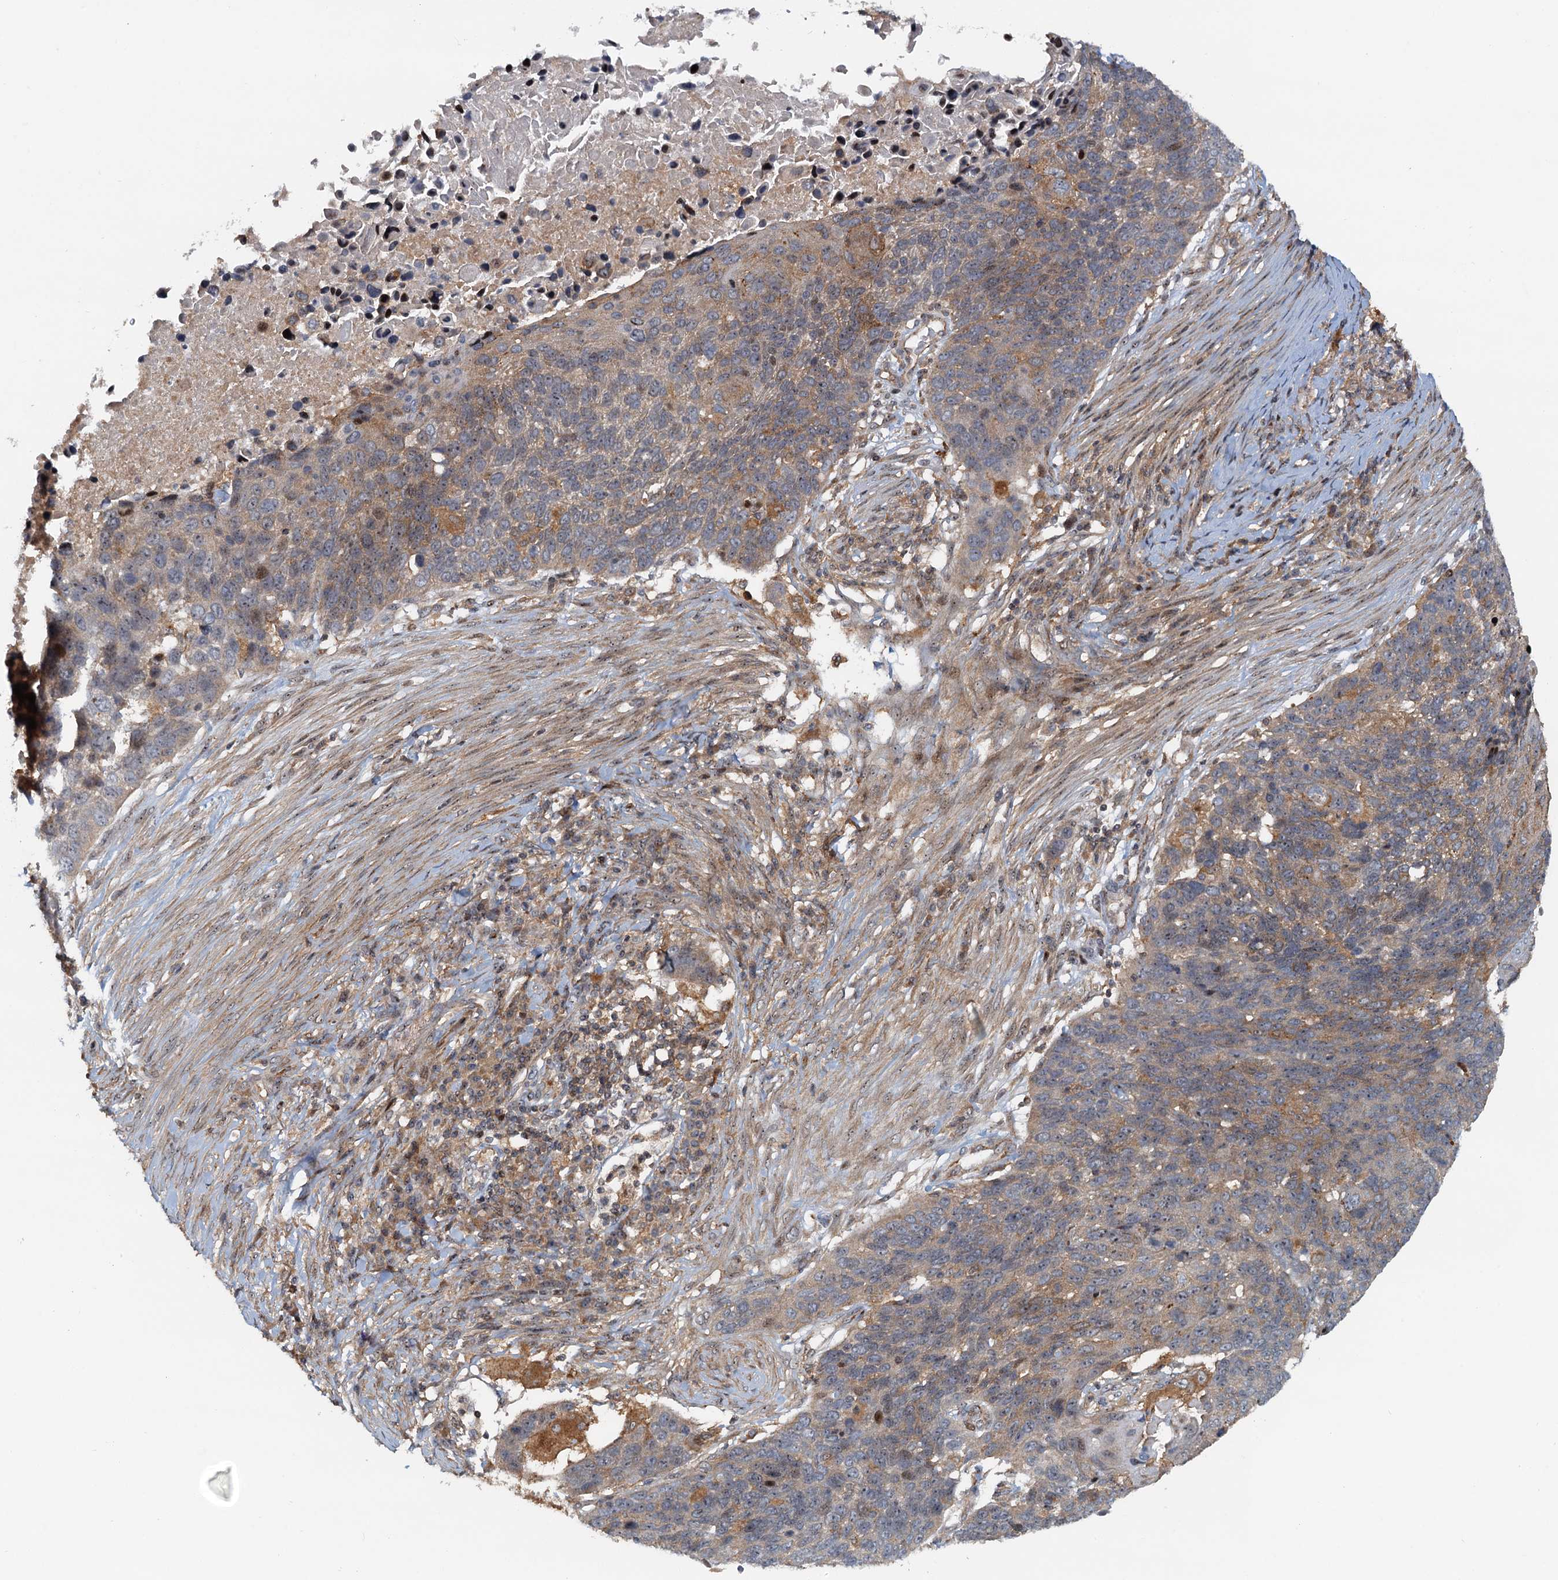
{"staining": {"intensity": "moderate", "quantity": "<25%", "location": "cytoplasmic/membranous"}, "tissue": "lung cancer", "cell_type": "Tumor cells", "image_type": "cancer", "snomed": [{"axis": "morphology", "description": "Normal tissue, NOS"}, {"axis": "morphology", "description": "Squamous cell carcinoma, NOS"}, {"axis": "topography", "description": "Lymph node"}, {"axis": "topography", "description": "Lung"}], "caption": "High-power microscopy captured an IHC photomicrograph of lung cancer (squamous cell carcinoma), revealing moderate cytoplasmic/membranous staining in approximately <25% of tumor cells.", "gene": "TOLLIP", "patient": {"sex": "male", "age": 66}}